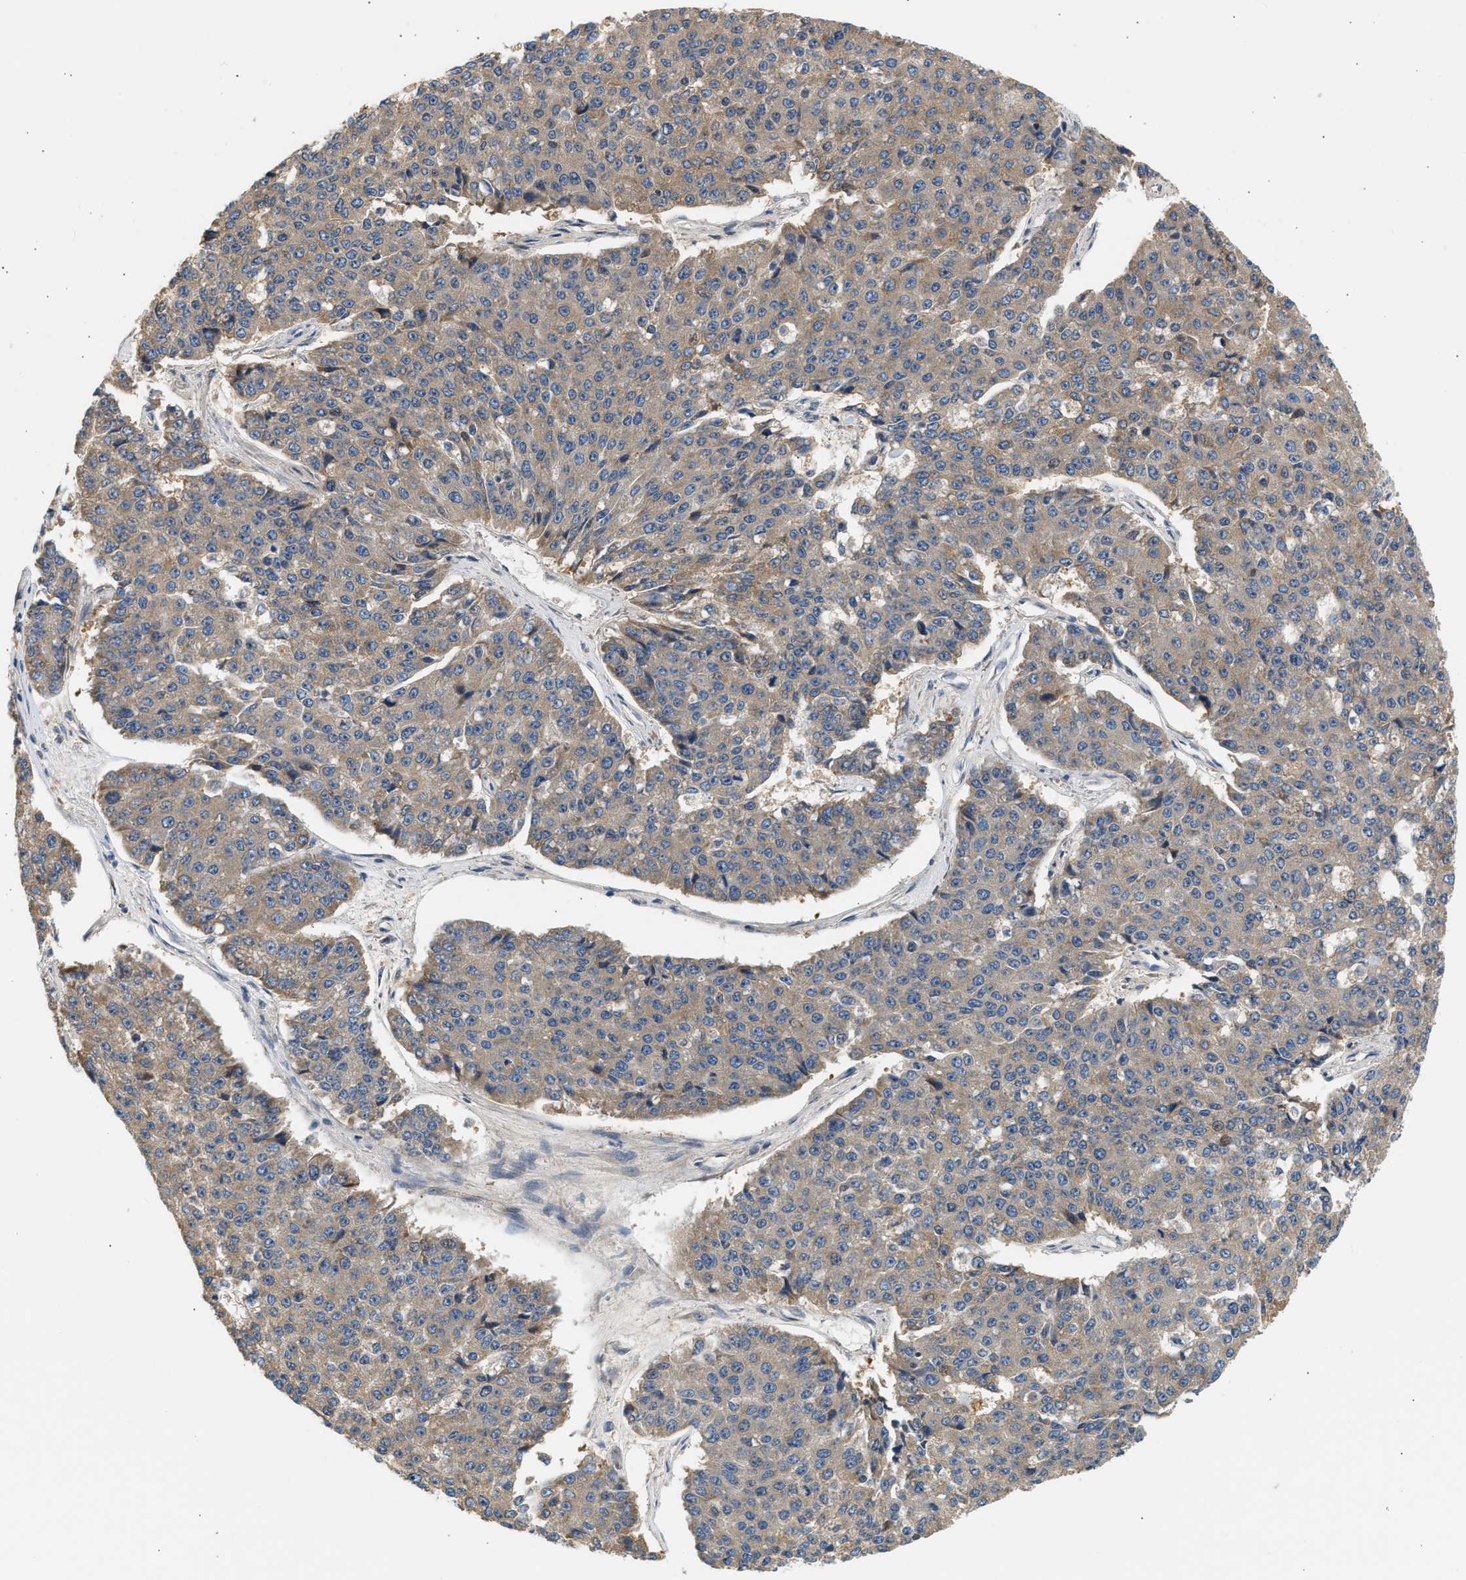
{"staining": {"intensity": "weak", "quantity": "25%-75%", "location": "cytoplasmic/membranous"}, "tissue": "pancreatic cancer", "cell_type": "Tumor cells", "image_type": "cancer", "snomed": [{"axis": "morphology", "description": "Adenocarcinoma, NOS"}, {"axis": "topography", "description": "Pancreas"}], "caption": "Adenocarcinoma (pancreatic) stained with a protein marker shows weak staining in tumor cells.", "gene": "WDR31", "patient": {"sex": "male", "age": 50}}